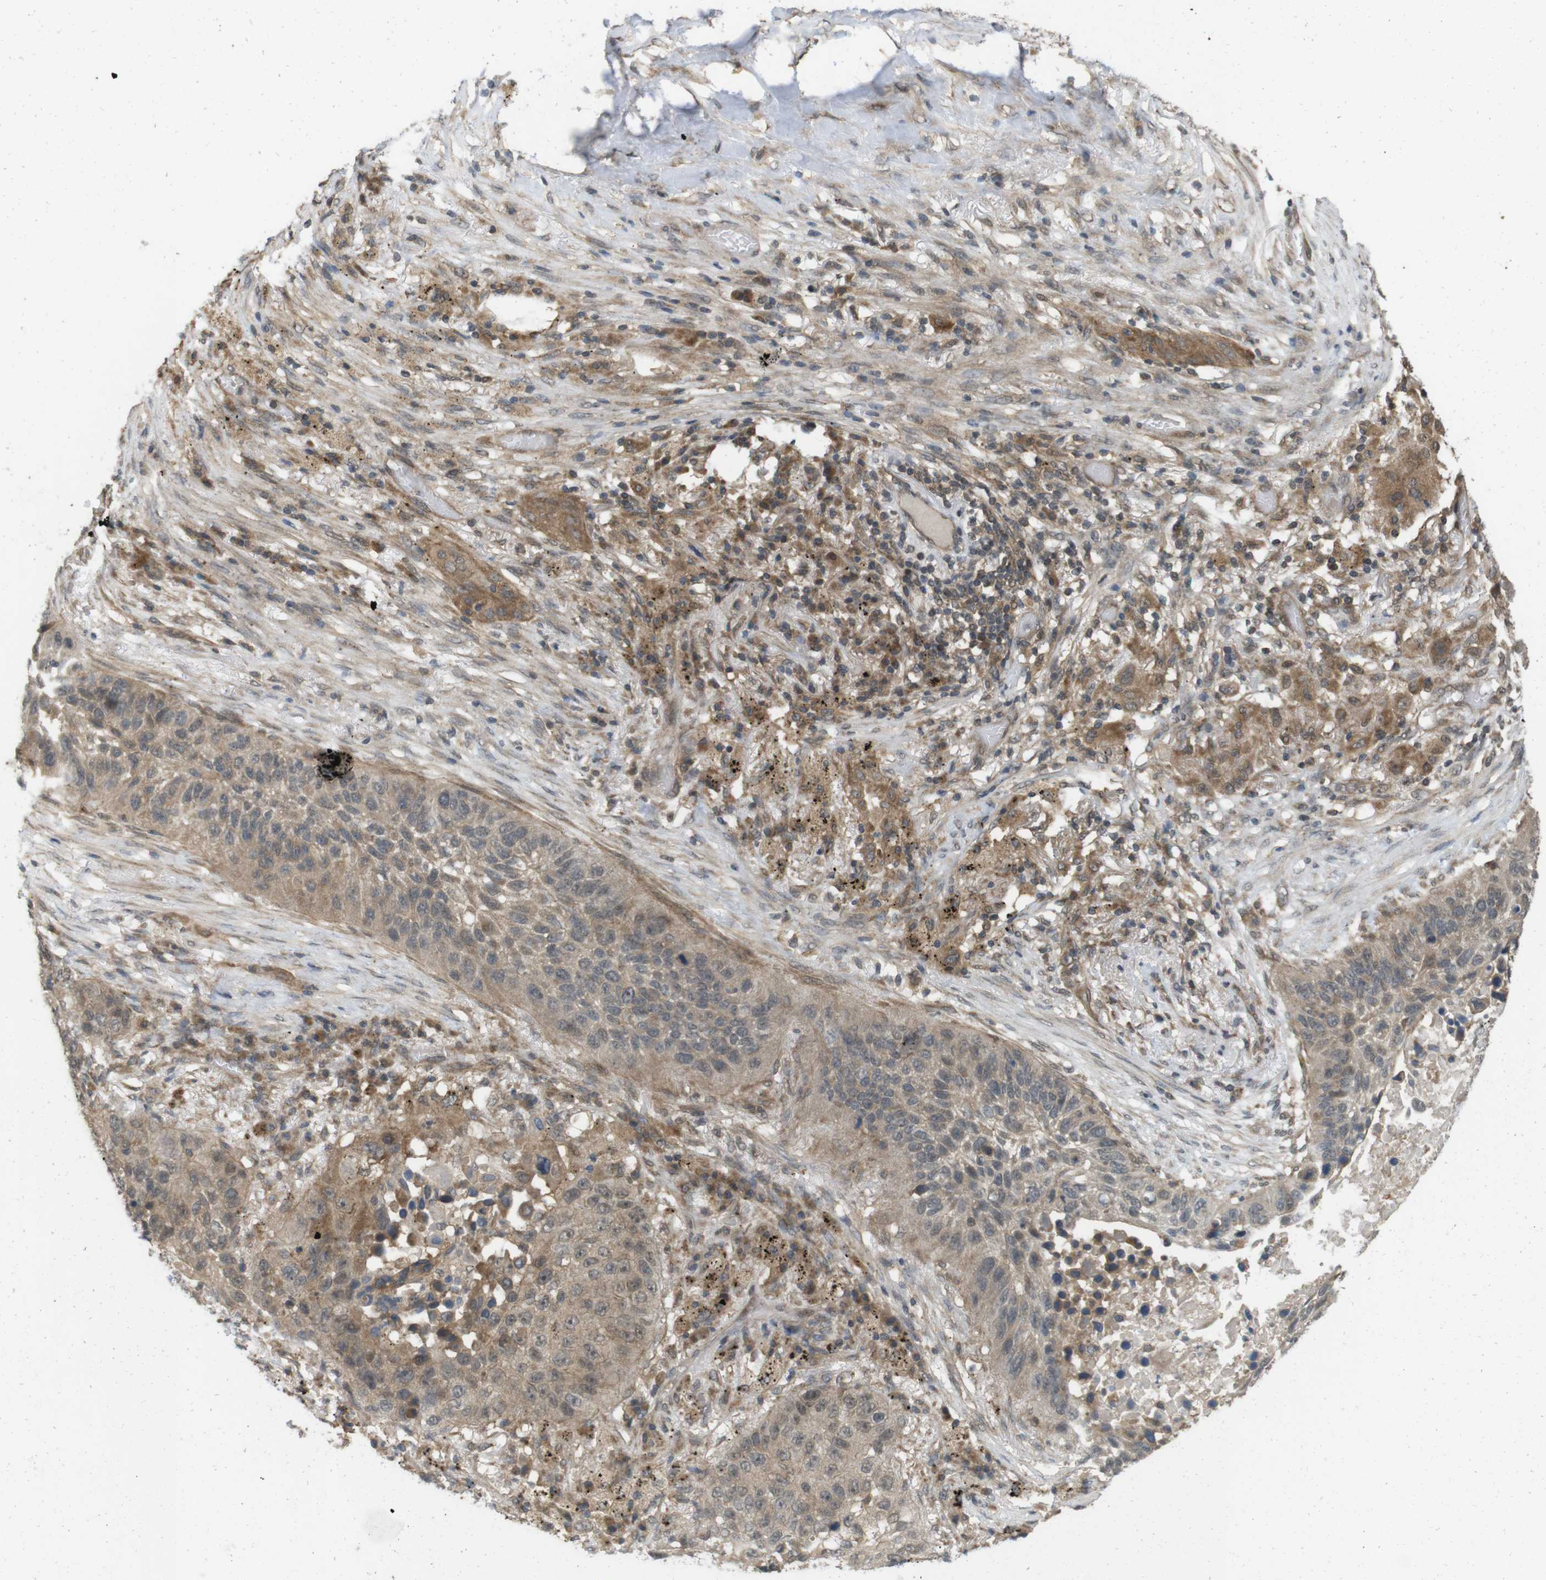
{"staining": {"intensity": "moderate", "quantity": ">75%", "location": "cytoplasmic/membranous"}, "tissue": "lung cancer", "cell_type": "Tumor cells", "image_type": "cancer", "snomed": [{"axis": "morphology", "description": "Squamous cell carcinoma, NOS"}, {"axis": "topography", "description": "Lung"}], "caption": "Lung cancer stained with DAB (3,3'-diaminobenzidine) immunohistochemistry (IHC) demonstrates medium levels of moderate cytoplasmic/membranous staining in approximately >75% of tumor cells.", "gene": "RNF130", "patient": {"sex": "male", "age": 57}}